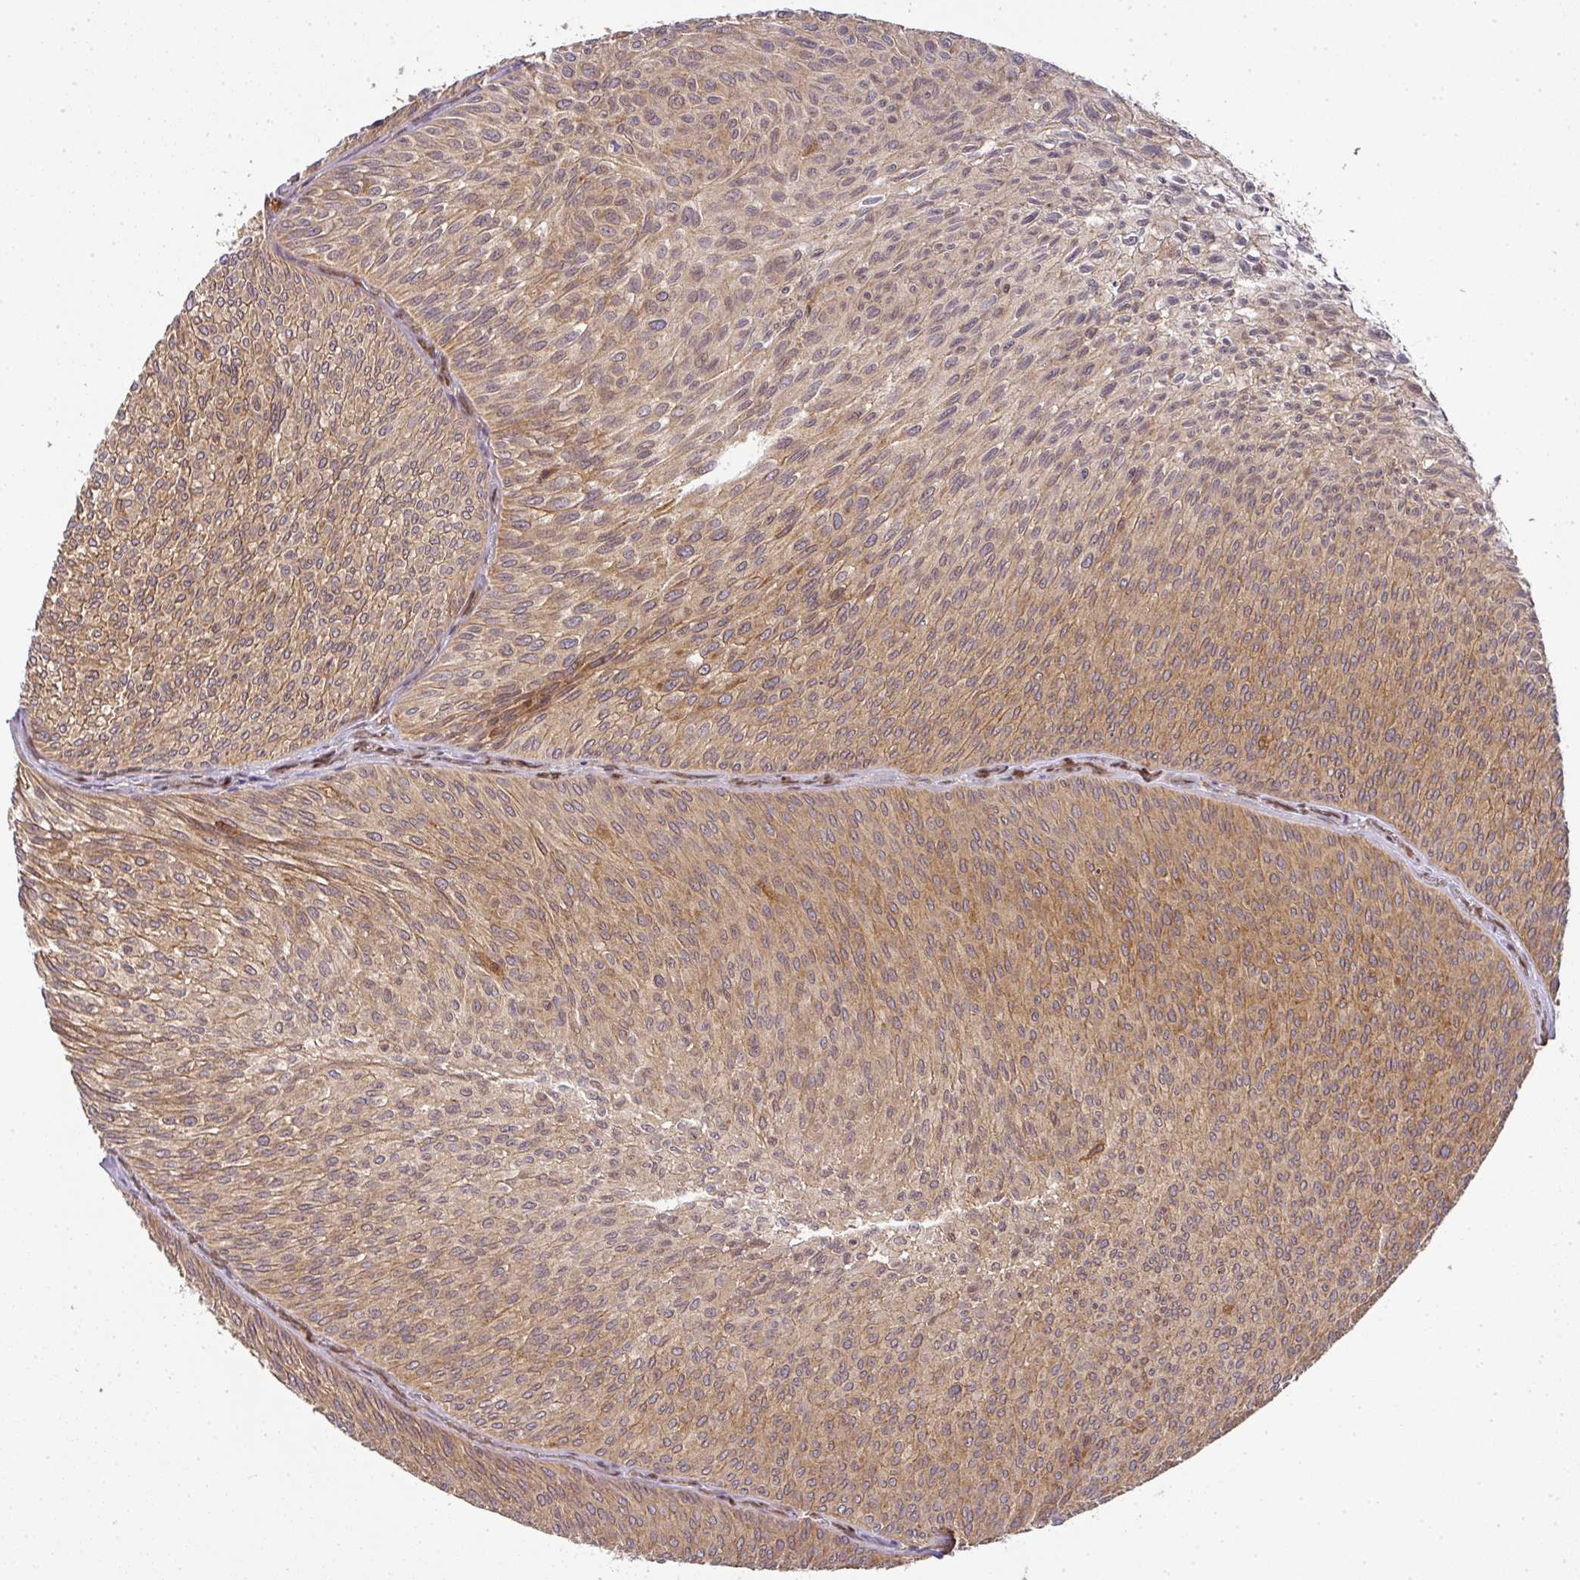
{"staining": {"intensity": "moderate", "quantity": ">75%", "location": "cytoplasmic/membranous"}, "tissue": "urothelial cancer", "cell_type": "Tumor cells", "image_type": "cancer", "snomed": [{"axis": "morphology", "description": "Urothelial carcinoma, Low grade"}, {"axis": "topography", "description": "Urinary bladder"}], "caption": "Immunohistochemistry (IHC) image of human low-grade urothelial carcinoma stained for a protein (brown), which exhibits medium levels of moderate cytoplasmic/membranous positivity in about >75% of tumor cells.", "gene": "MALSU1", "patient": {"sex": "male", "age": 91}}